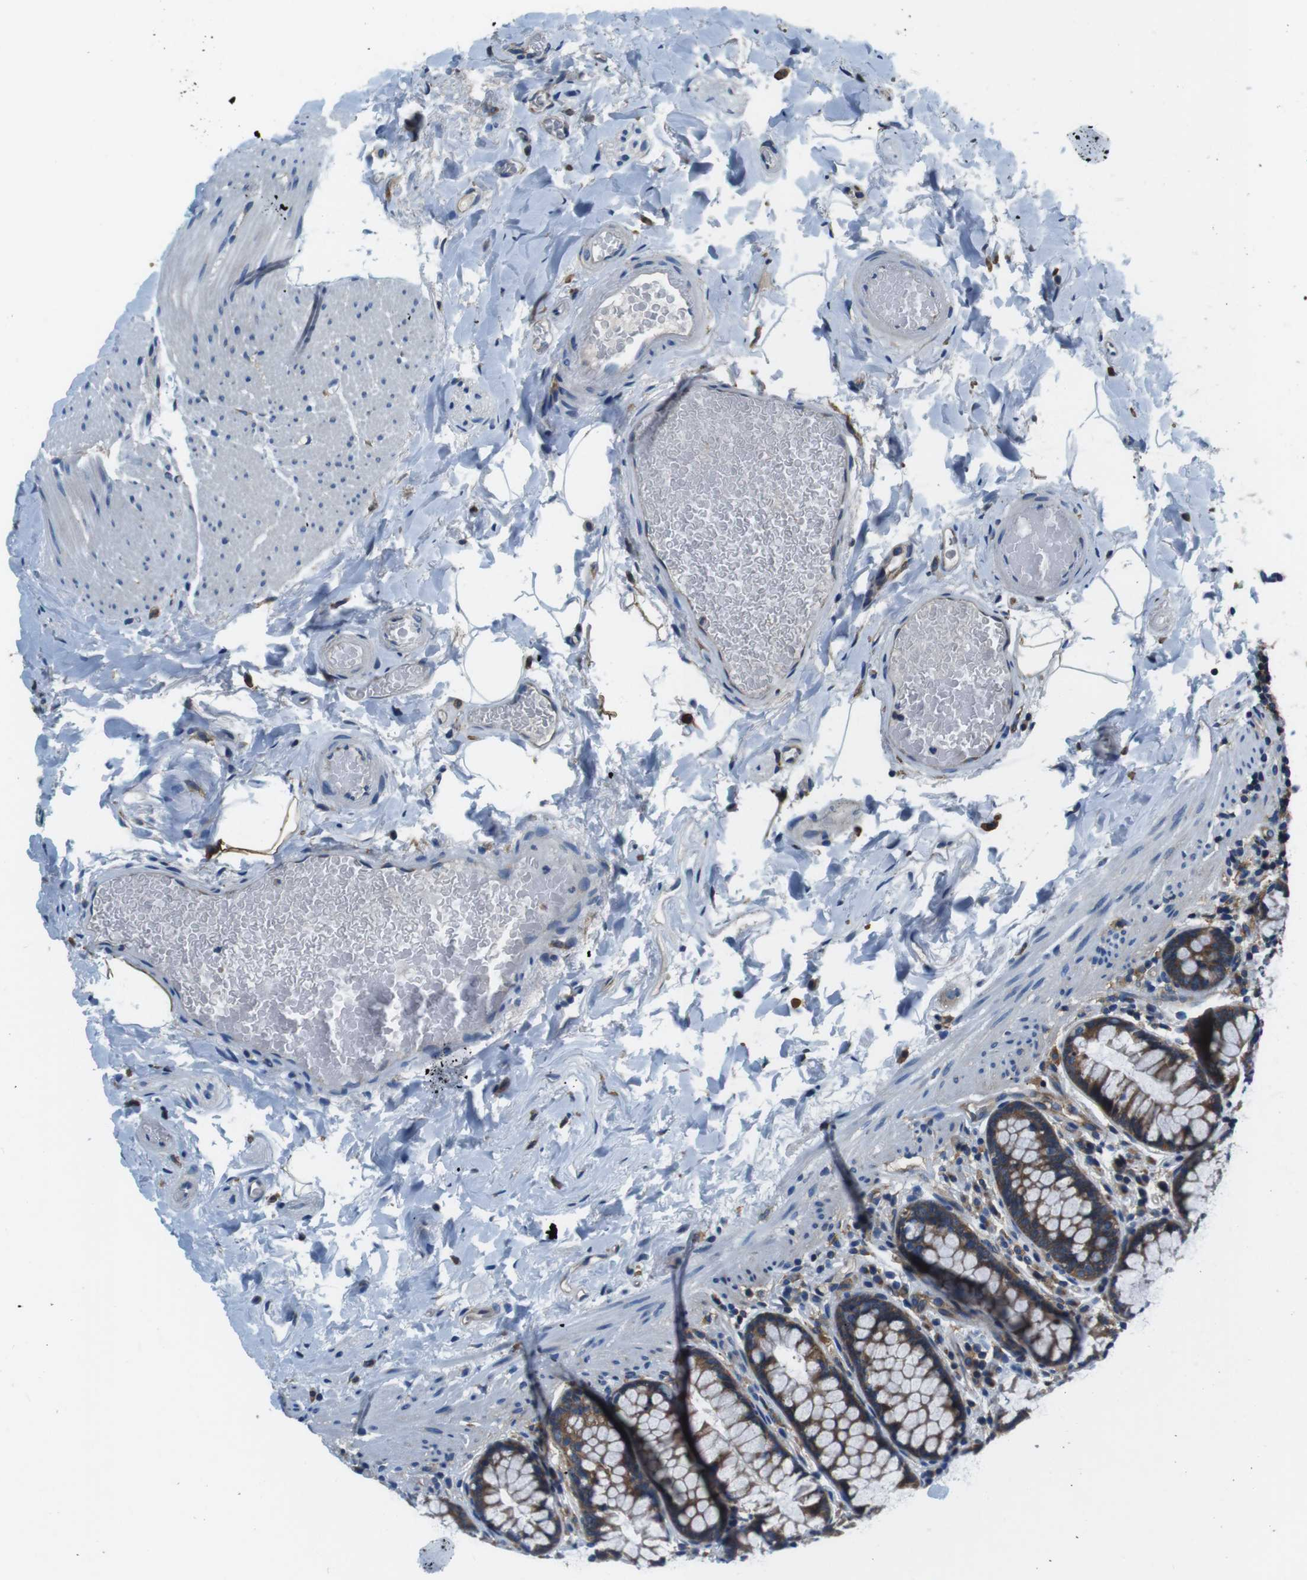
{"staining": {"intensity": "negative", "quantity": "none", "location": "none"}, "tissue": "colon", "cell_type": "Endothelial cells", "image_type": "normal", "snomed": [{"axis": "morphology", "description": "Normal tissue, NOS"}, {"axis": "topography", "description": "Colon"}], "caption": "Photomicrograph shows no significant protein positivity in endothelial cells of normal colon. Nuclei are stained in blue.", "gene": "DENND4C", "patient": {"sex": "female", "age": 80}}